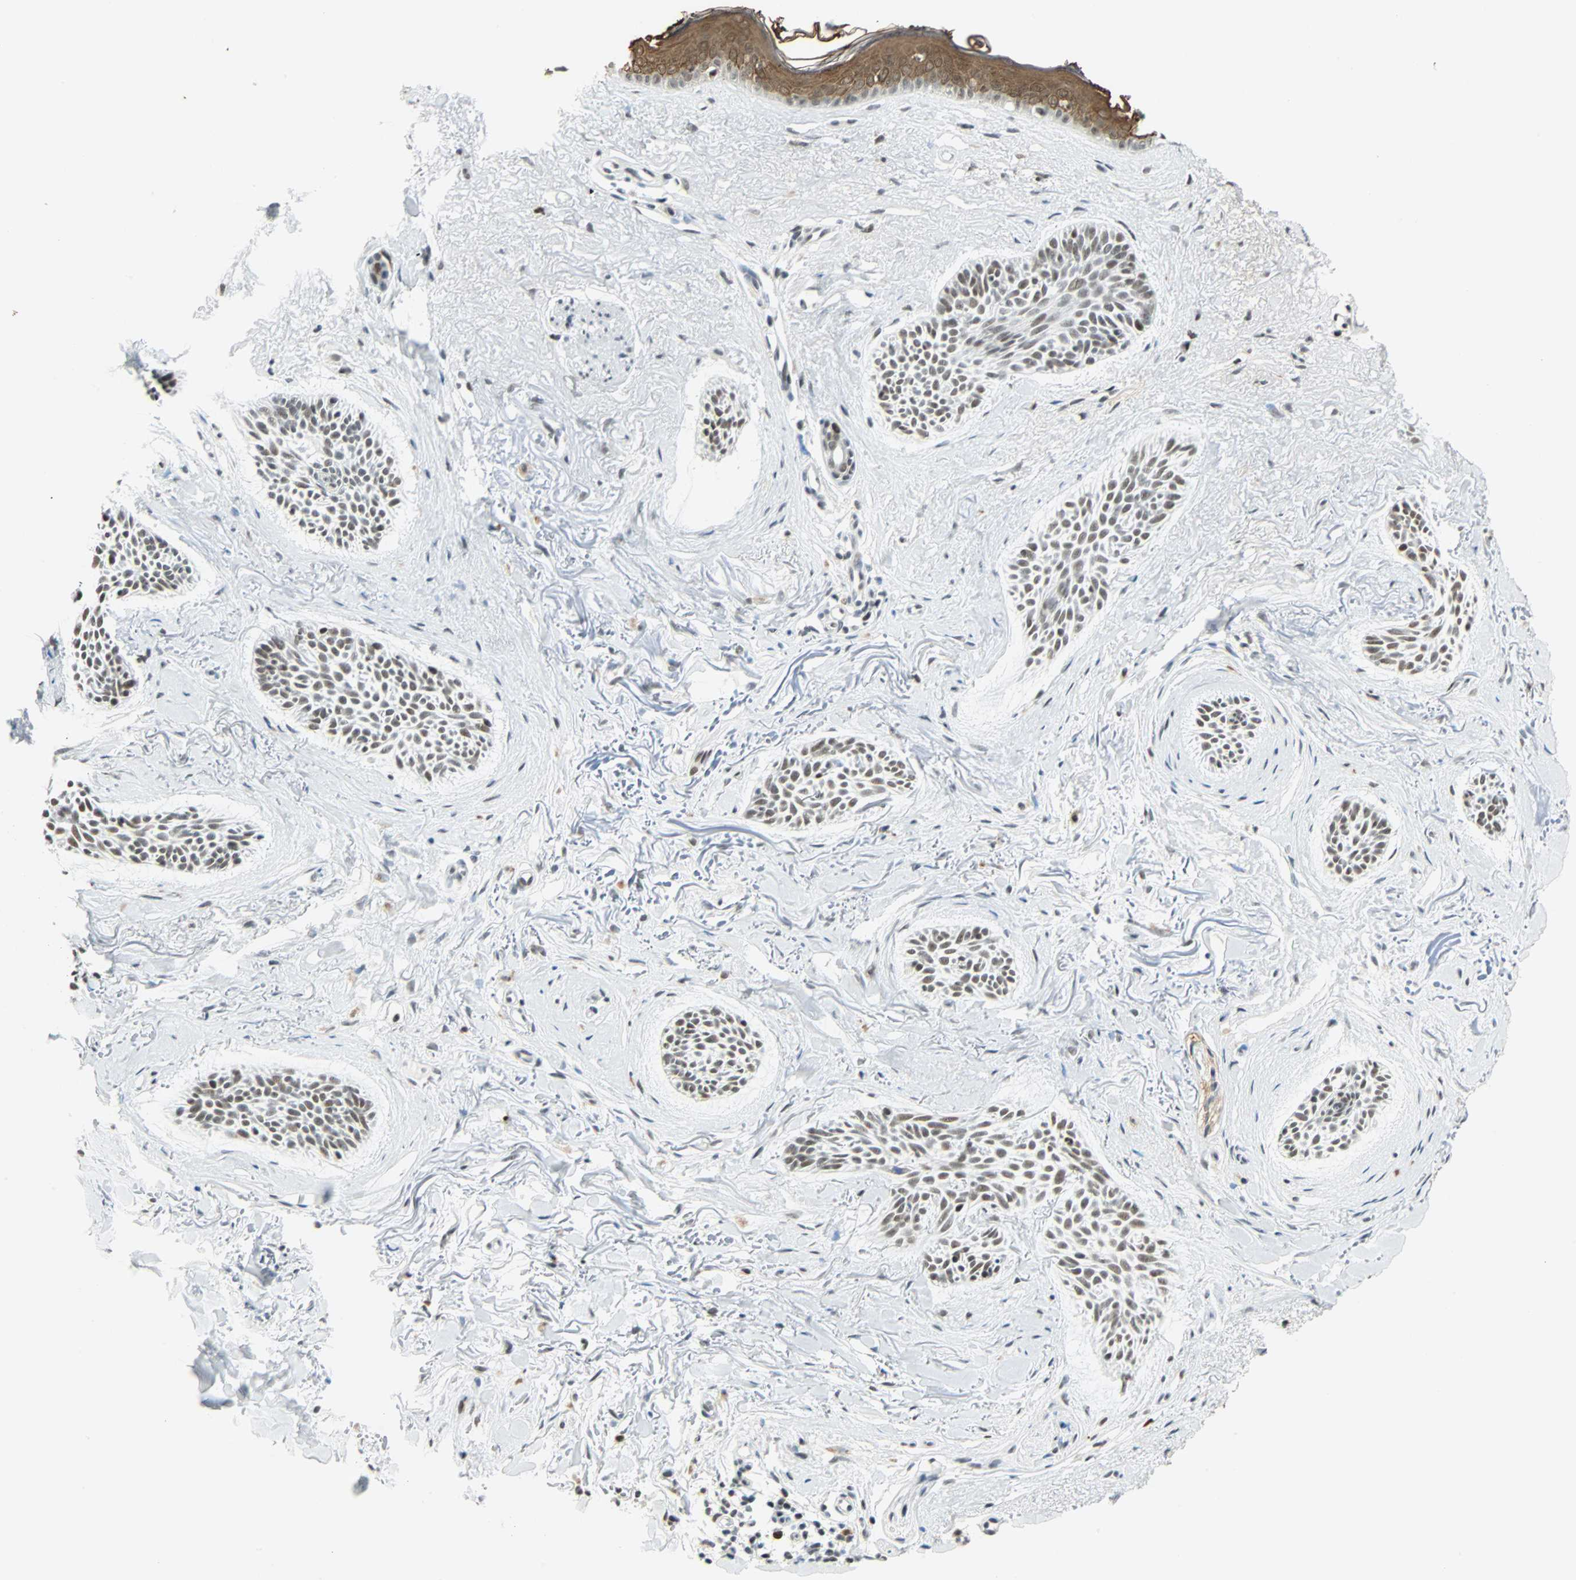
{"staining": {"intensity": "moderate", "quantity": ">75%", "location": "nuclear"}, "tissue": "skin cancer", "cell_type": "Tumor cells", "image_type": "cancer", "snomed": [{"axis": "morphology", "description": "Normal tissue, NOS"}, {"axis": "morphology", "description": "Basal cell carcinoma"}, {"axis": "topography", "description": "Skin"}], "caption": "Immunohistochemical staining of skin basal cell carcinoma demonstrates medium levels of moderate nuclear positivity in approximately >75% of tumor cells. (brown staining indicates protein expression, while blue staining denotes nuclei).", "gene": "NELFE", "patient": {"sex": "female", "age": 84}}